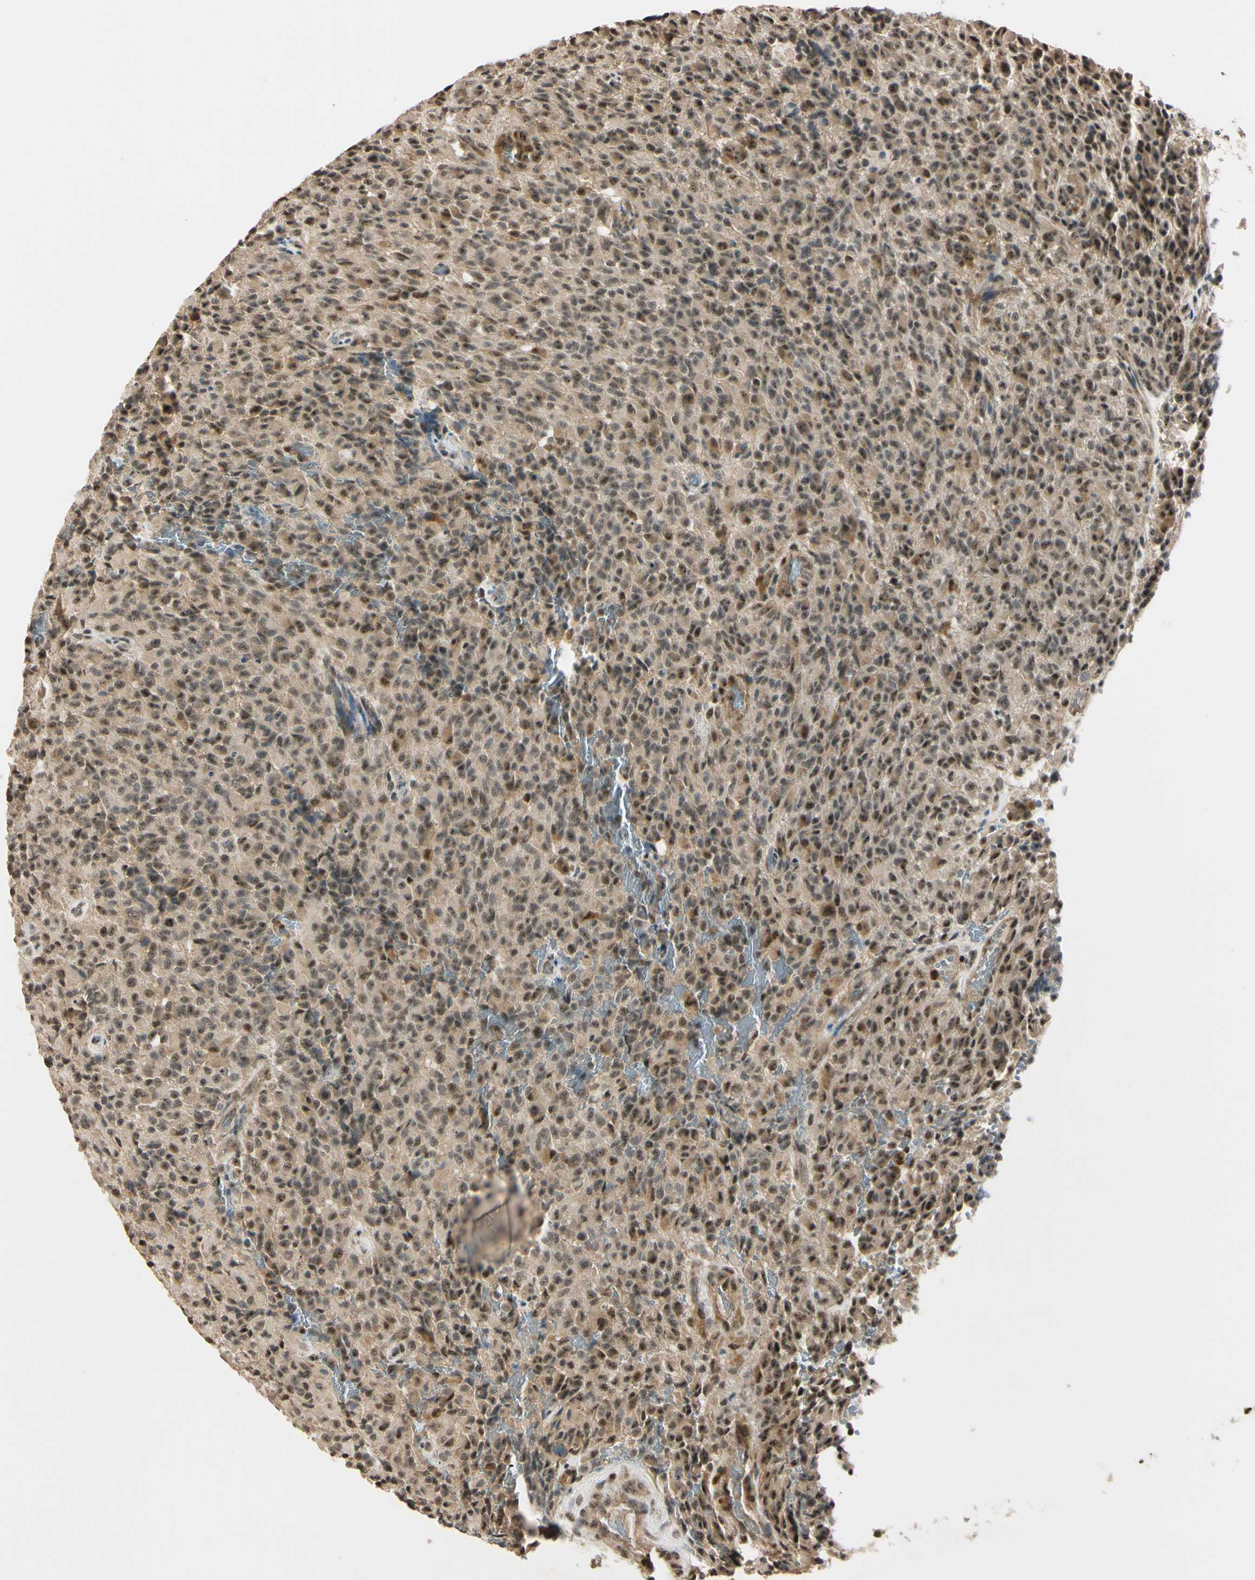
{"staining": {"intensity": "moderate", "quantity": "25%-75%", "location": "cytoplasmic/membranous,nuclear"}, "tissue": "glioma", "cell_type": "Tumor cells", "image_type": "cancer", "snomed": [{"axis": "morphology", "description": "Glioma, malignant, High grade"}, {"axis": "topography", "description": "Brain"}], "caption": "High-power microscopy captured an immunohistochemistry (IHC) image of malignant glioma (high-grade), revealing moderate cytoplasmic/membranous and nuclear expression in about 25%-75% of tumor cells.", "gene": "MCPH1", "patient": {"sex": "male", "age": 71}}